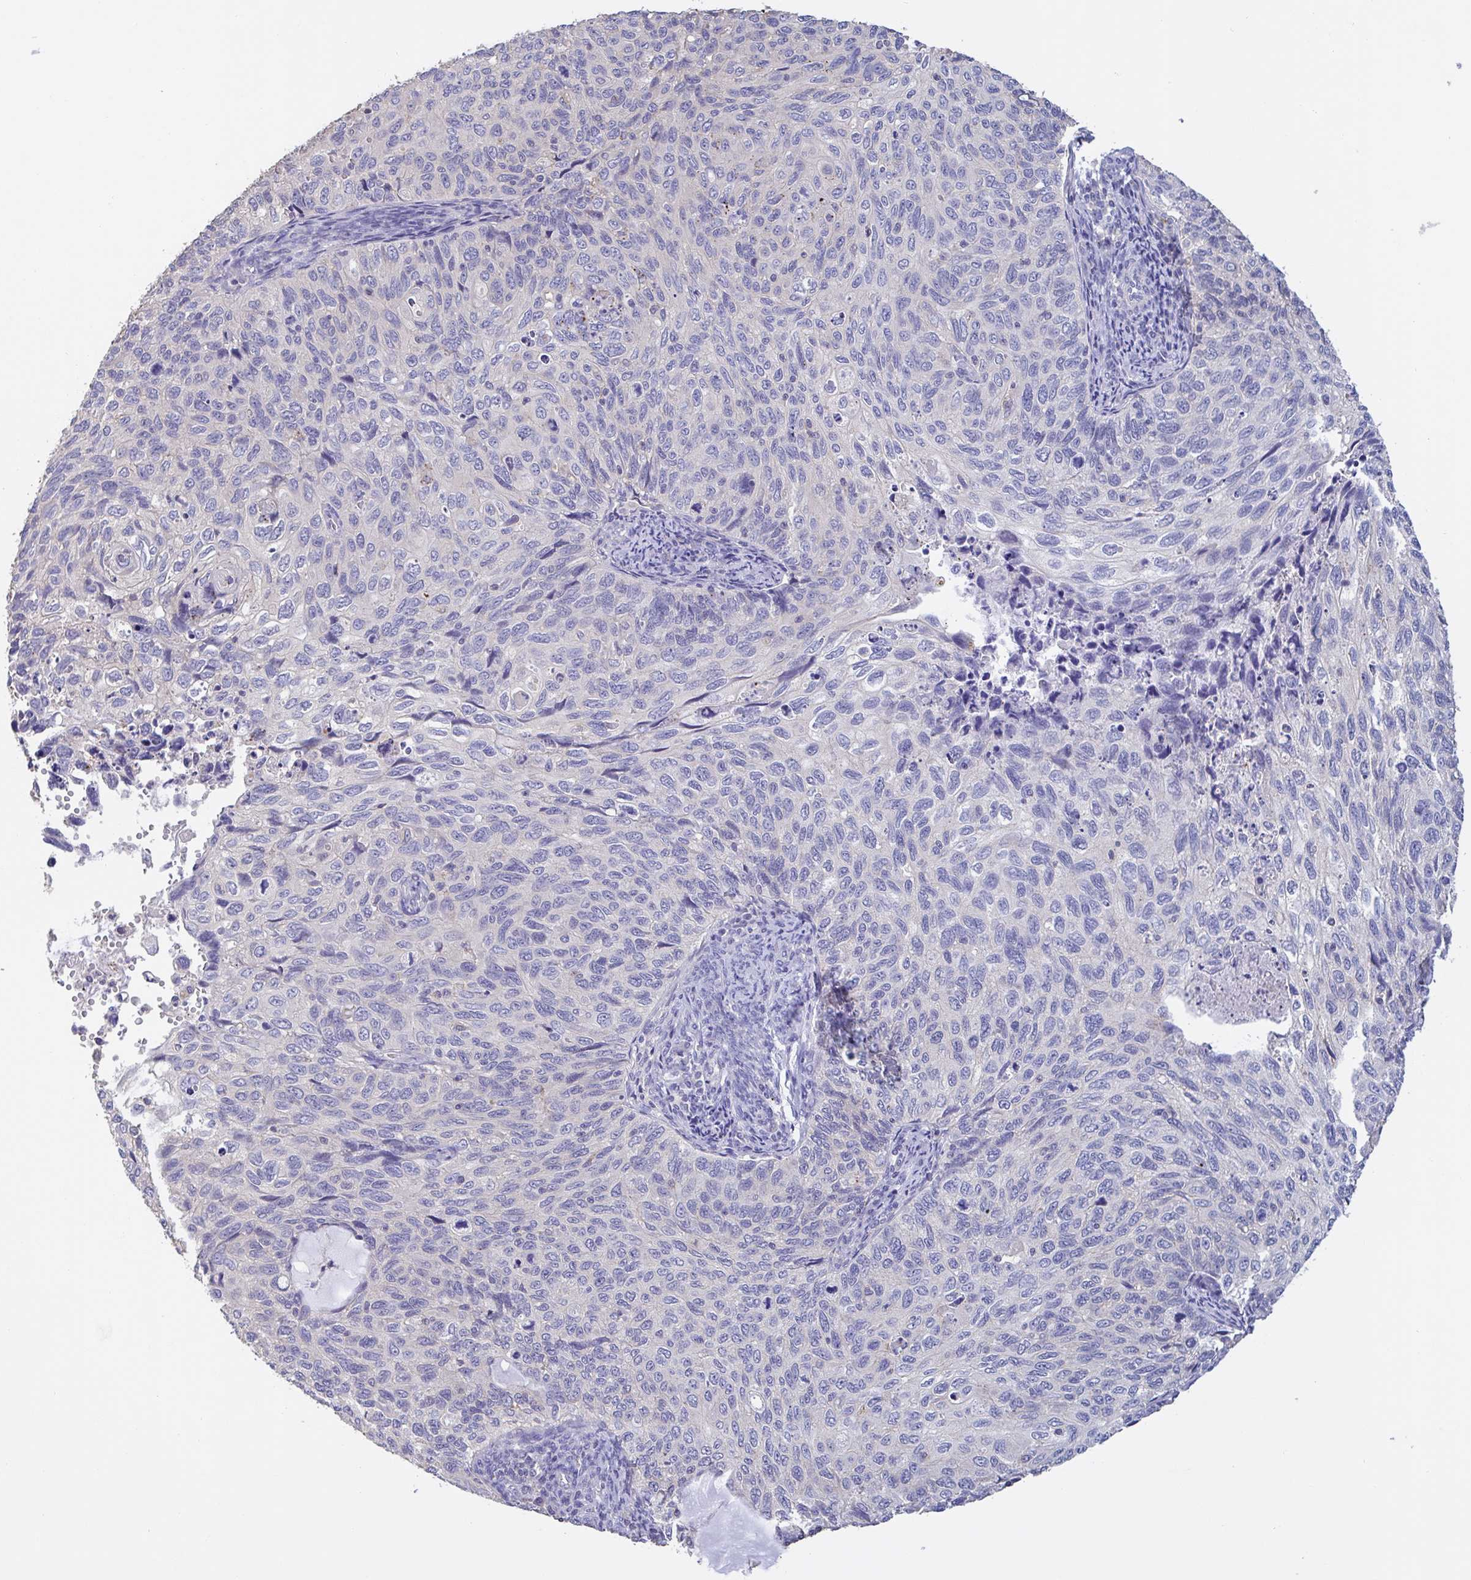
{"staining": {"intensity": "negative", "quantity": "none", "location": "none"}, "tissue": "cervical cancer", "cell_type": "Tumor cells", "image_type": "cancer", "snomed": [{"axis": "morphology", "description": "Squamous cell carcinoma, NOS"}, {"axis": "topography", "description": "Cervix"}], "caption": "A high-resolution image shows immunohistochemistry (IHC) staining of cervical cancer, which reveals no significant positivity in tumor cells.", "gene": "CHMP5", "patient": {"sex": "female", "age": 70}}